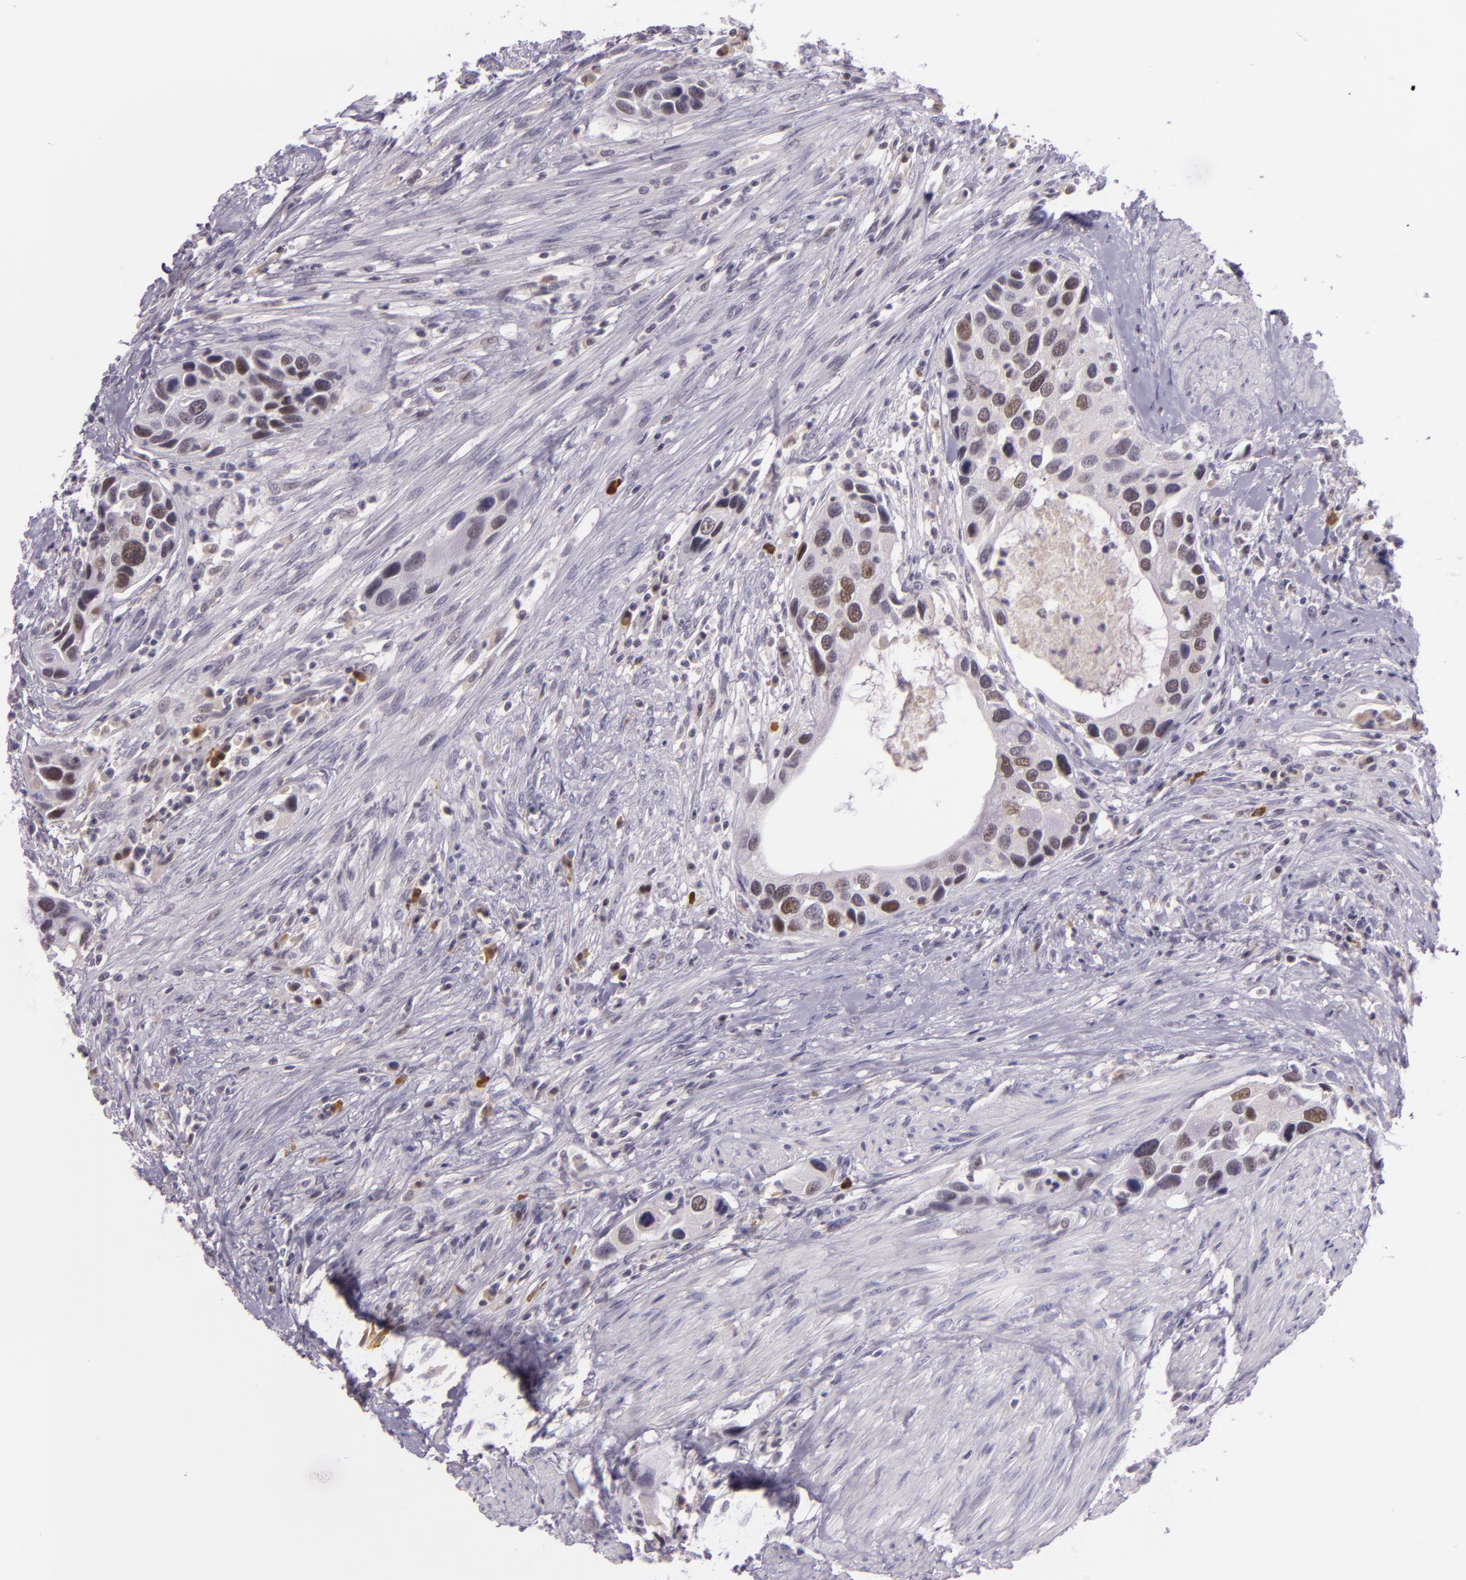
{"staining": {"intensity": "moderate", "quantity": "25%-75%", "location": "cytoplasmic/membranous"}, "tissue": "urothelial cancer", "cell_type": "Tumor cells", "image_type": "cancer", "snomed": [{"axis": "morphology", "description": "Urothelial carcinoma, High grade"}, {"axis": "topography", "description": "Urinary bladder"}], "caption": "Immunohistochemistry image of urothelial cancer stained for a protein (brown), which reveals medium levels of moderate cytoplasmic/membranous staining in about 25%-75% of tumor cells.", "gene": "CHEK2", "patient": {"sex": "male", "age": 66}}